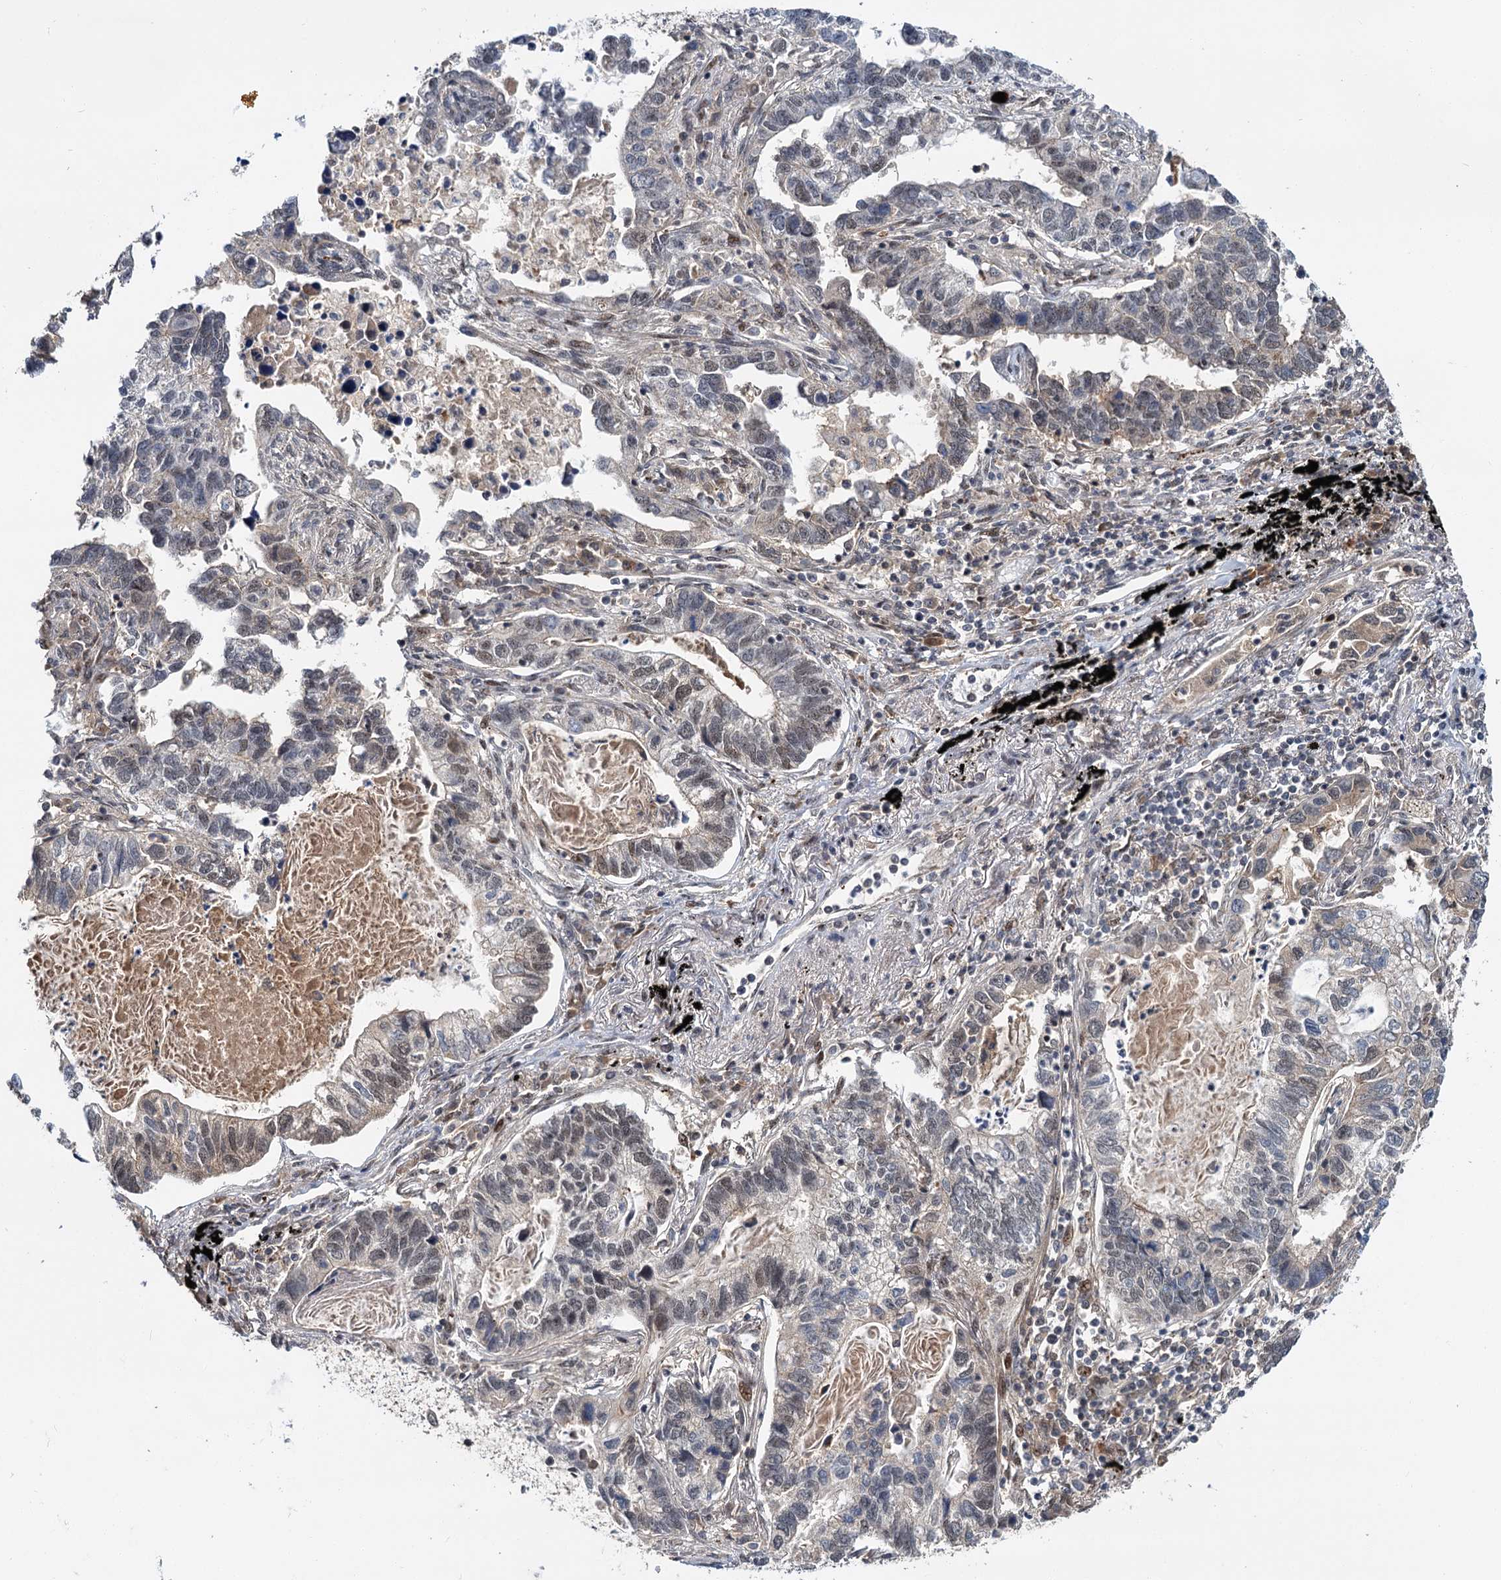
{"staining": {"intensity": "weak", "quantity": "<25%", "location": "nuclear"}, "tissue": "lung cancer", "cell_type": "Tumor cells", "image_type": "cancer", "snomed": [{"axis": "morphology", "description": "Adenocarcinoma, NOS"}, {"axis": "topography", "description": "Lung"}], "caption": "Tumor cells show no significant protein positivity in adenocarcinoma (lung).", "gene": "MBD6", "patient": {"sex": "male", "age": 67}}